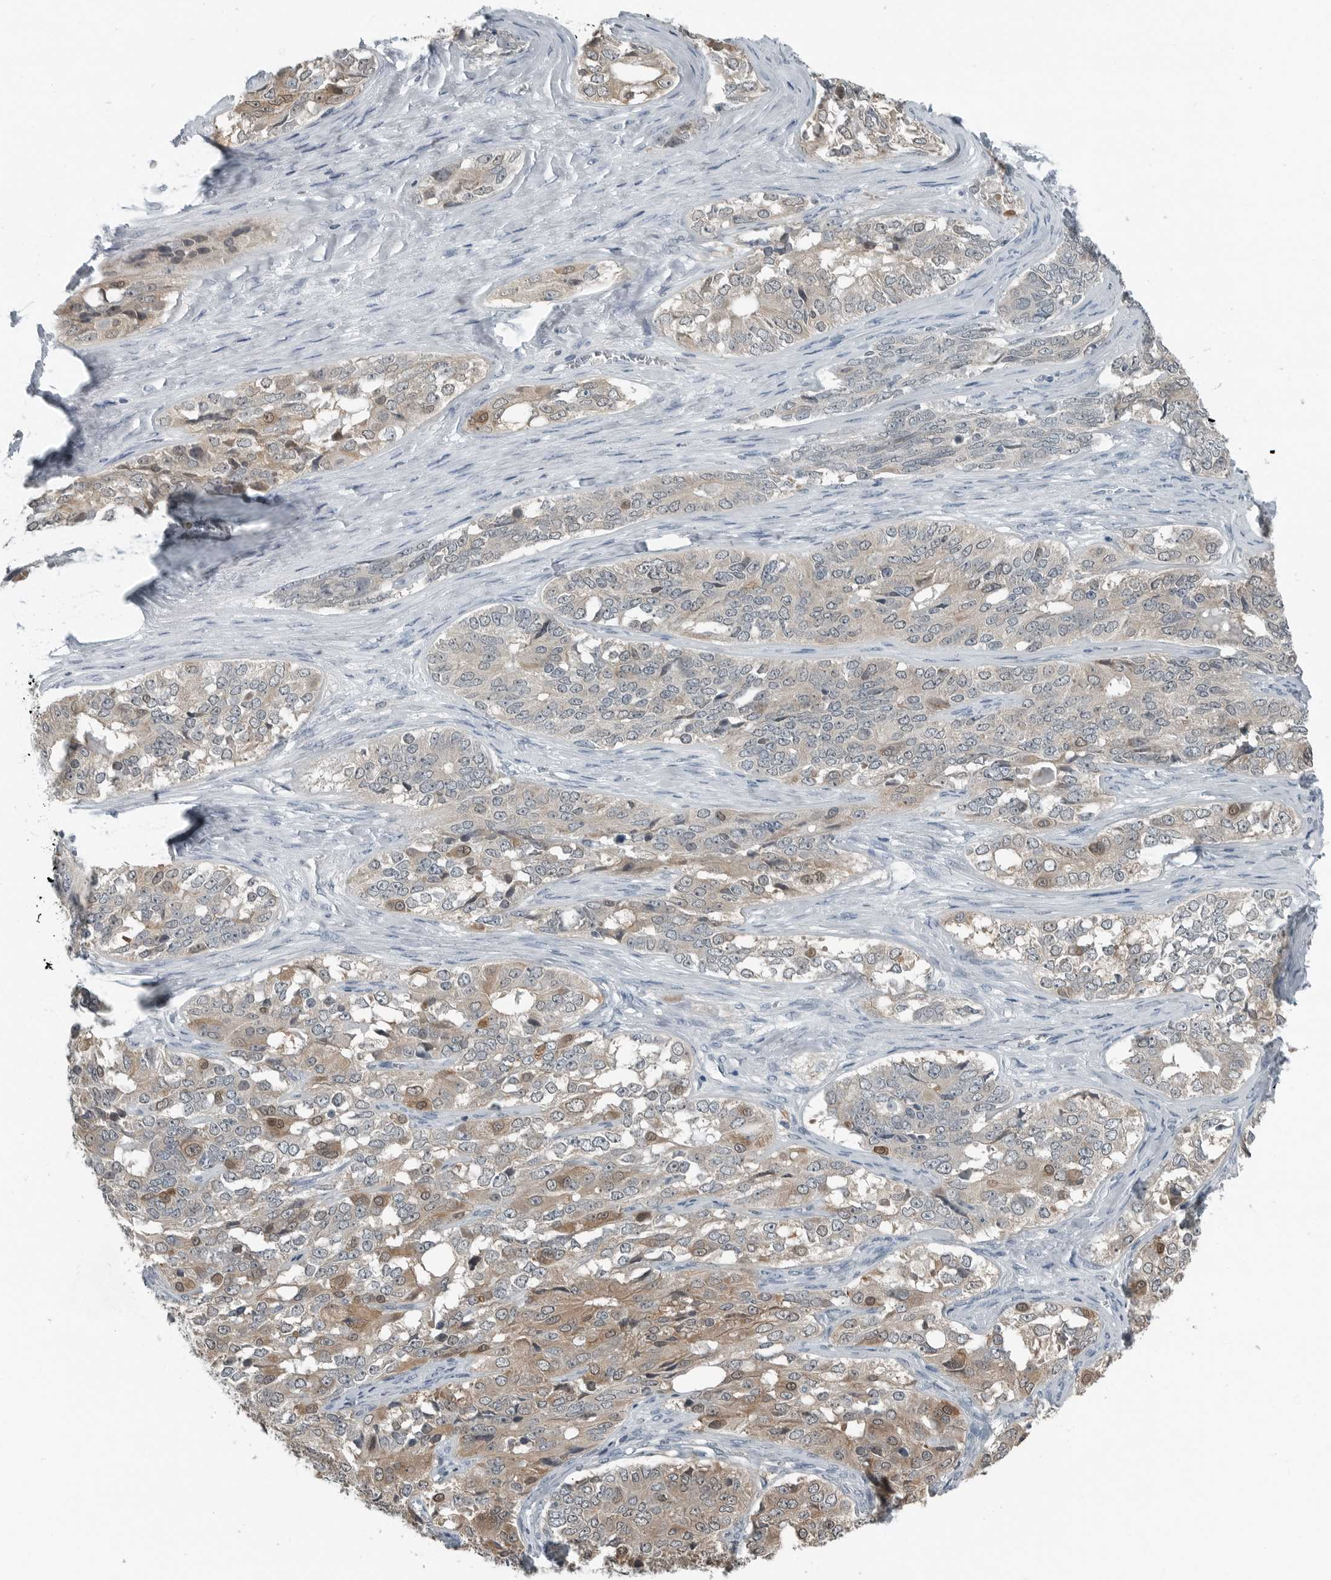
{"staining": {"intensity": "weak", "quantity": ">75%", "location": "cytoplasmic/membranous"}, "tissue": "ovarian cancer", "cell_type": "Tumor cells", "image_type": "cancer", "snomed": [{"axis": "morphology", "description": "Carcinoma, endometroid"}, {"axis": "topography", "description": "Ovary"}], "caption": "Endometroid carcinoma (ovarian) stained with immunohistochemistry (IHC) demonstrates weak cytoplasmic/membranous staining in approximately >75% of tumor cells.", "gene": "KYAT1", "patient": {"sex": "female", "age": 51}}